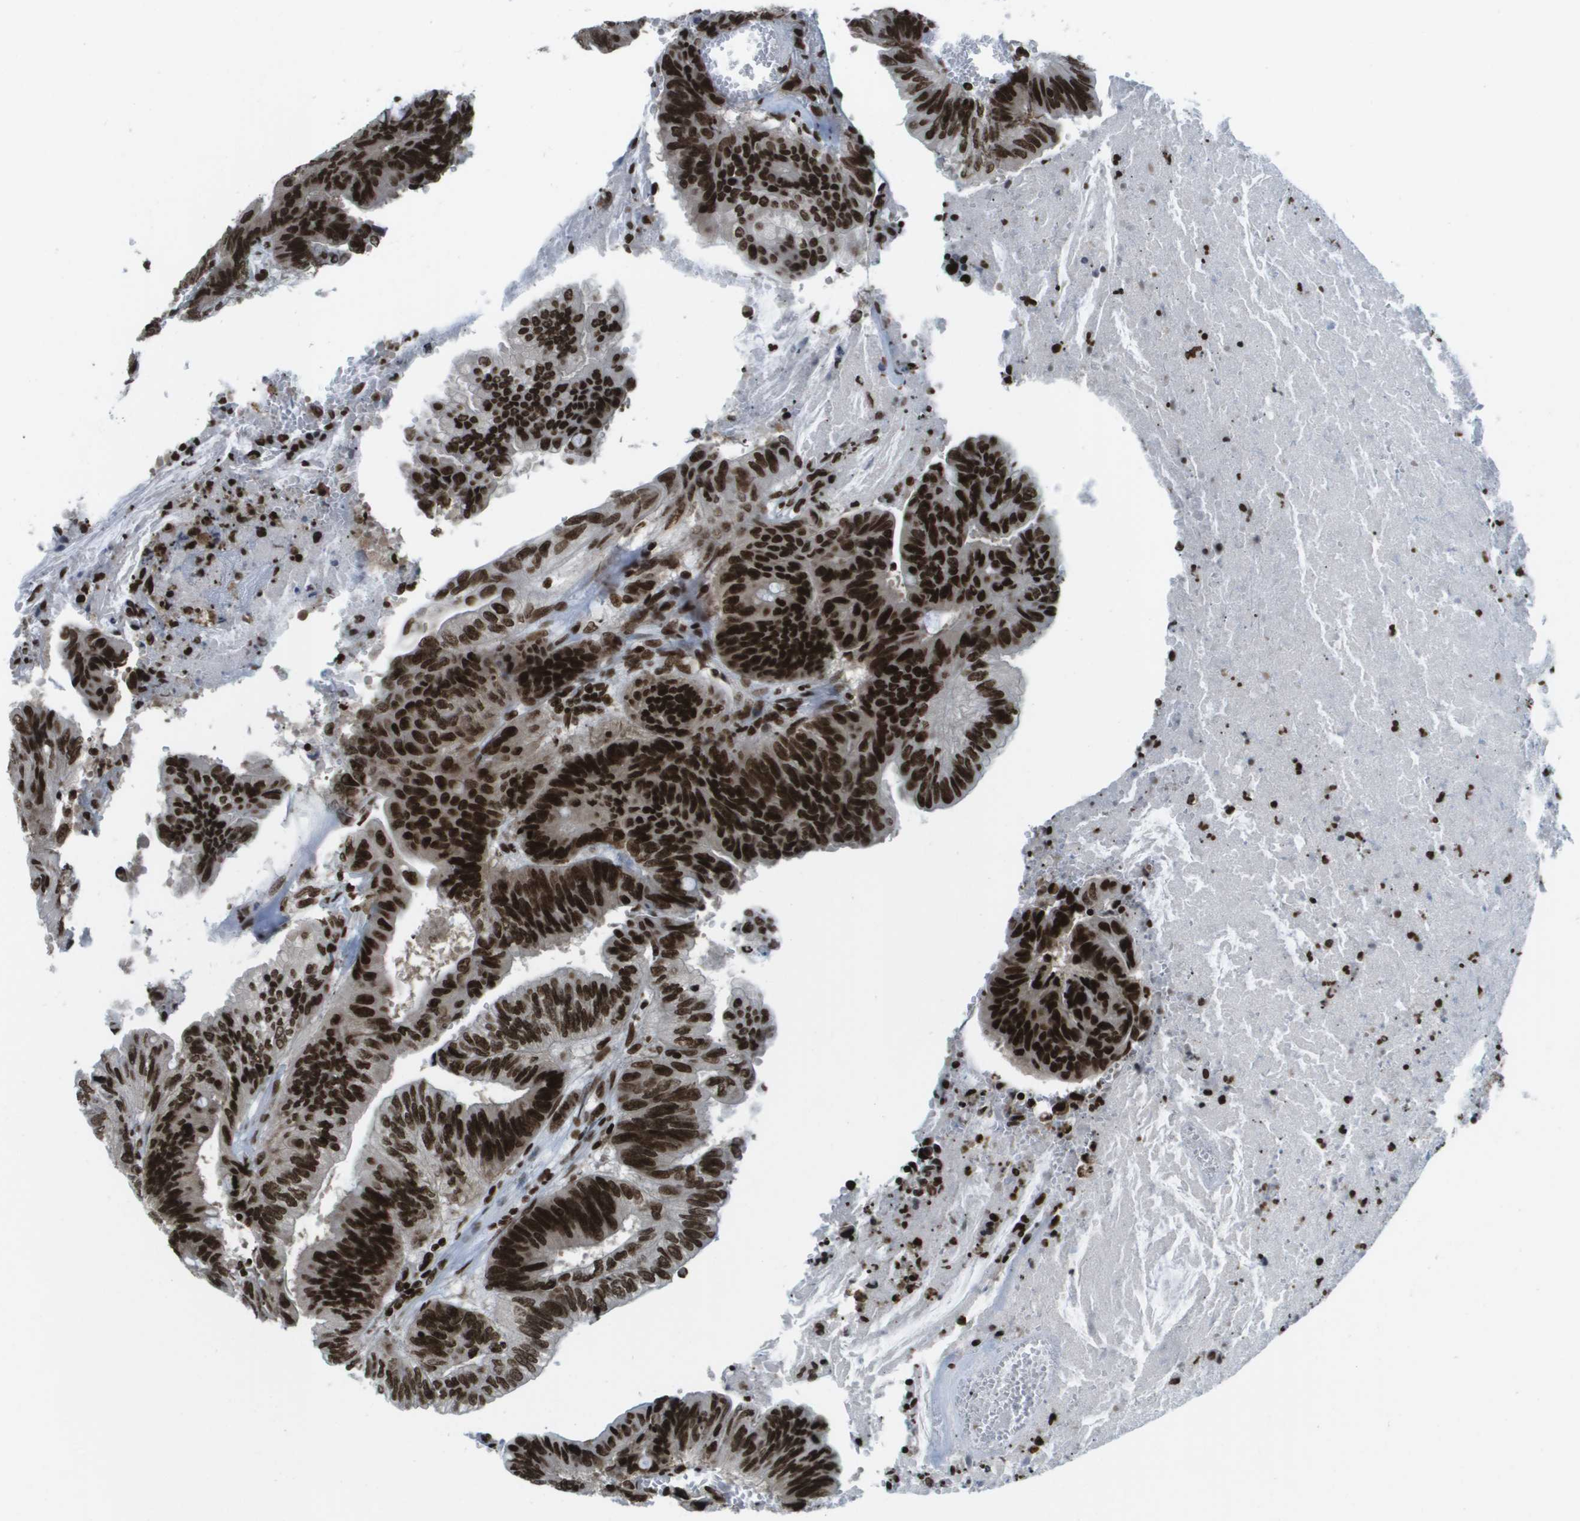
{"staining": {"intensity": "strong", "quantity": ">75%", "location": "nuclear"}, "tissue": "colorectal cancer", "cell_type": "Tumor cells", "image_type": "cancer", "snomed": [{"axis": "morphology", "description": "Adenocarcinoma, NOS"}, {"axis": "topography", "description": "Colon"}], "caption": "Human colorectal cancer stained for a protein (brown) exhibits strong nuclear positive positivity in approximately >75% of tumor cells.", "gene": "GLYR1", "patient": {"sex": "male", "age": 45}}